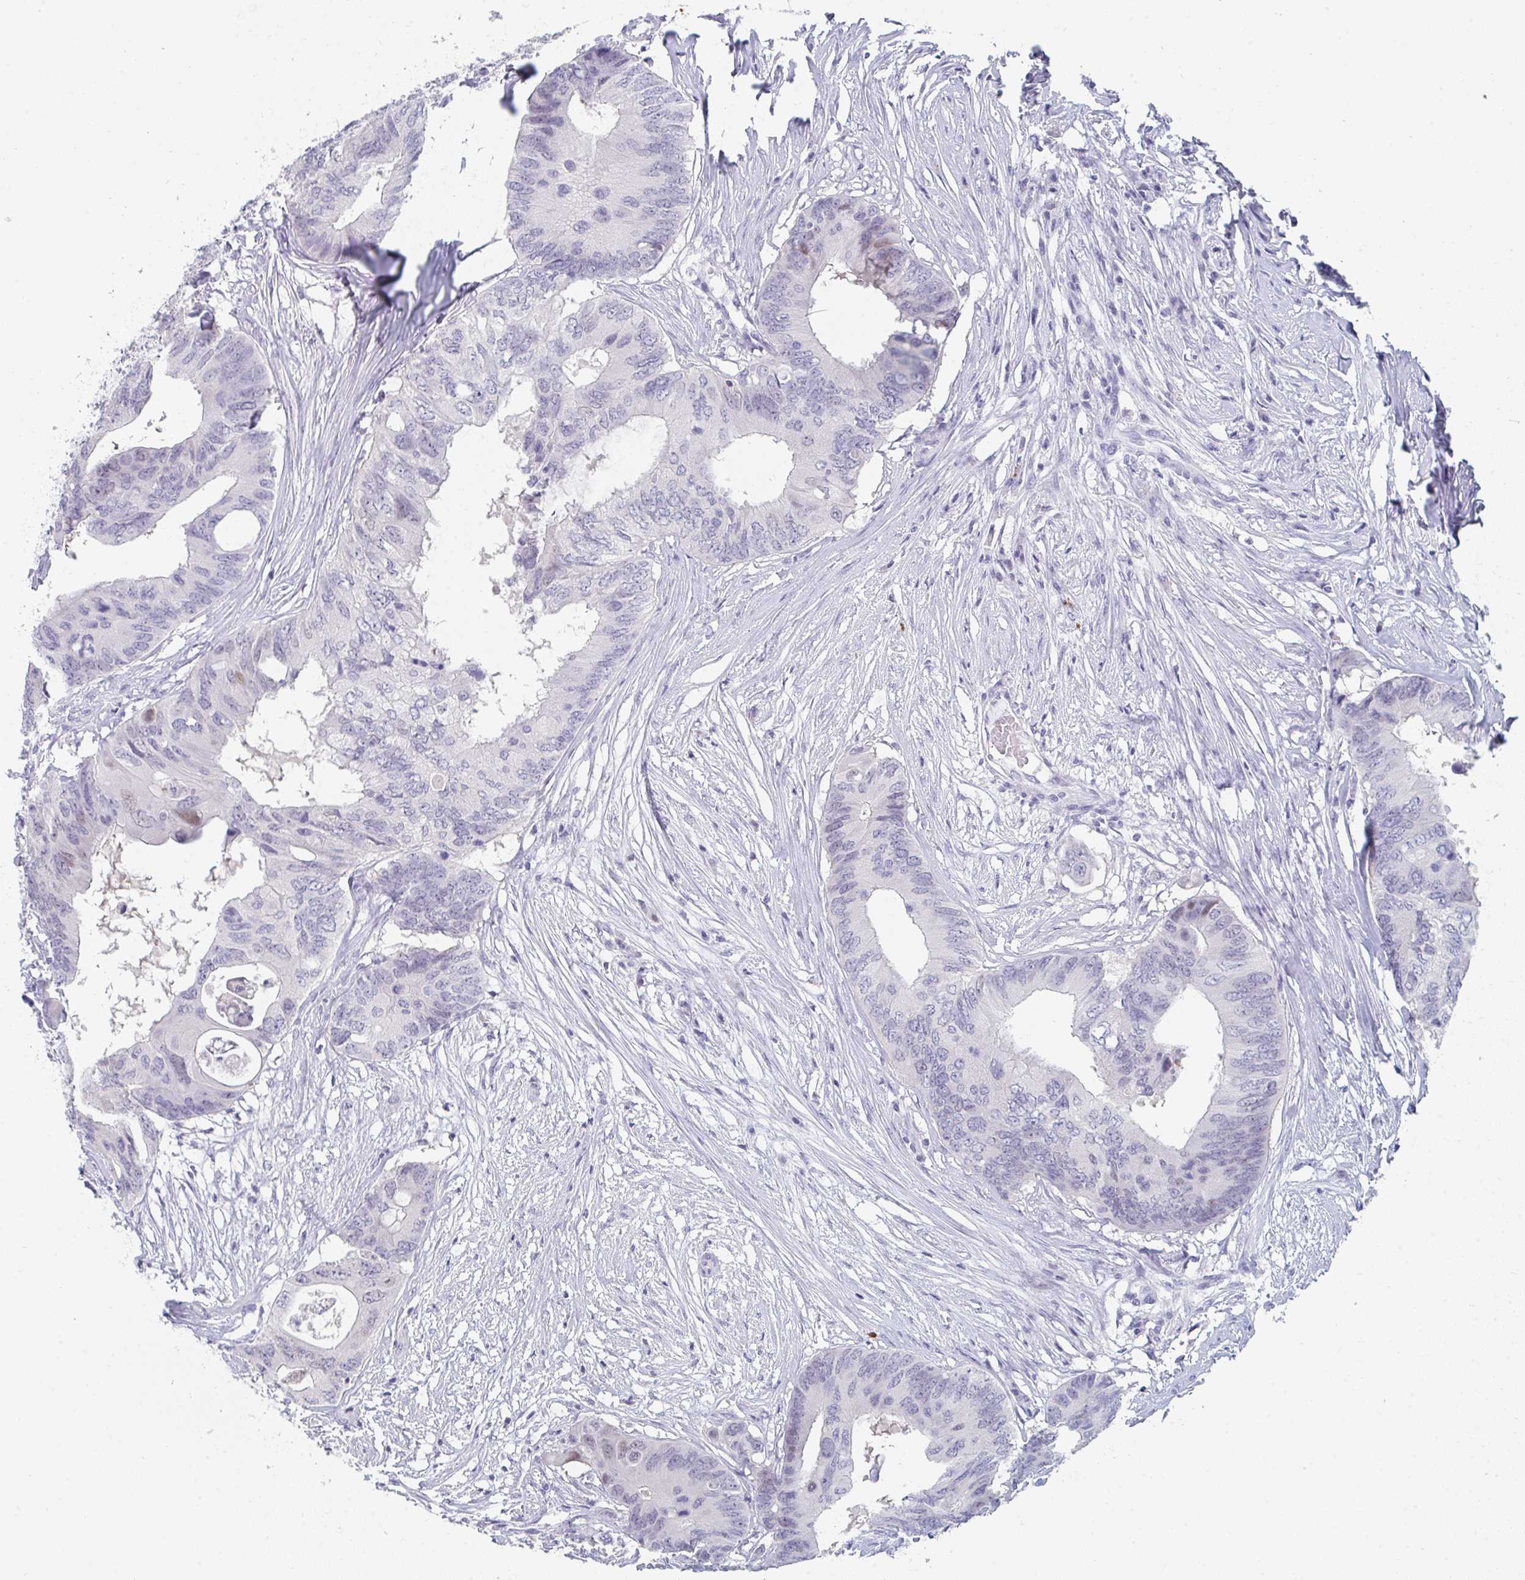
{"staining": {"intensity": "negative", "quantity": "none", "location": "none"}, "tissue": "colorectal cancer", "cell_type": "Tumor cells", "image_type": "cancer", "snomed": [{"axis": "morphology", "description": "Adenocarcinoma, NOS"}, {"axis": "topography", "description": "Colon"}], "caption": "Photomicrograph shows no significant protein staining in tumor cells of colorectal adenocarcinoma. (DAB immunohistochemistry, high magnification).", "gene": "RUBCN", "patient": {"sex": "male", "age": 71}}